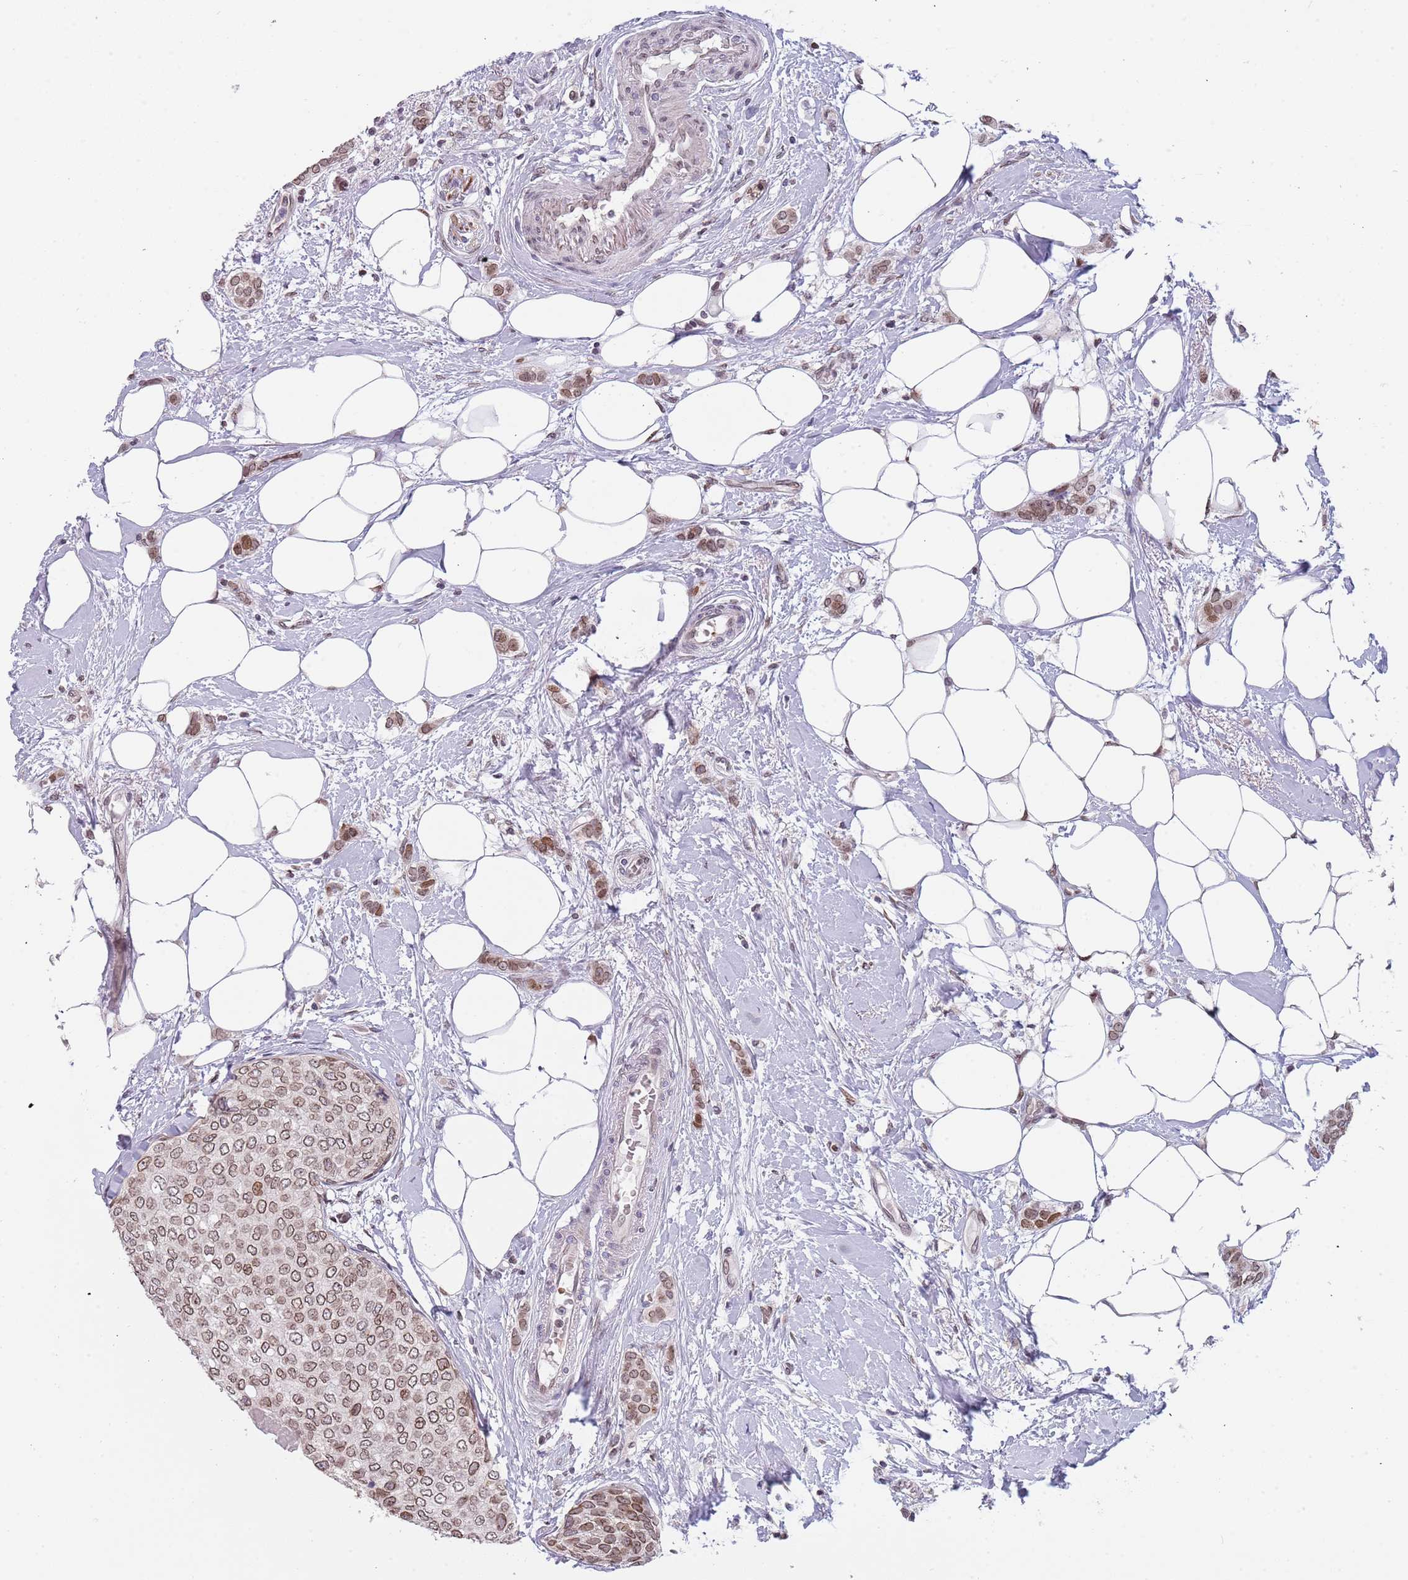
{"staining": {"intensity": "moderate", "quantity": ">75%", "location": "cytoplasmic/membranous,nuclear"}, "tissue": "breast cancer", "cell_type": "Tumor cells", "image_type": "cancer", "snomed": [{"axis": "morphology", "description": "Duct carcinoma"}, {"axis": "topography", "description": "Breast"}], "caption": "A medium amount of moderate cytoplasmic/membranous and nuclear staining is identified in about >75% of tumor cells in infiltrating ductal carcinoma (breast) tissue.", "gene": "KLHDC2", "patient": {"sex": "female", "age": 72}}